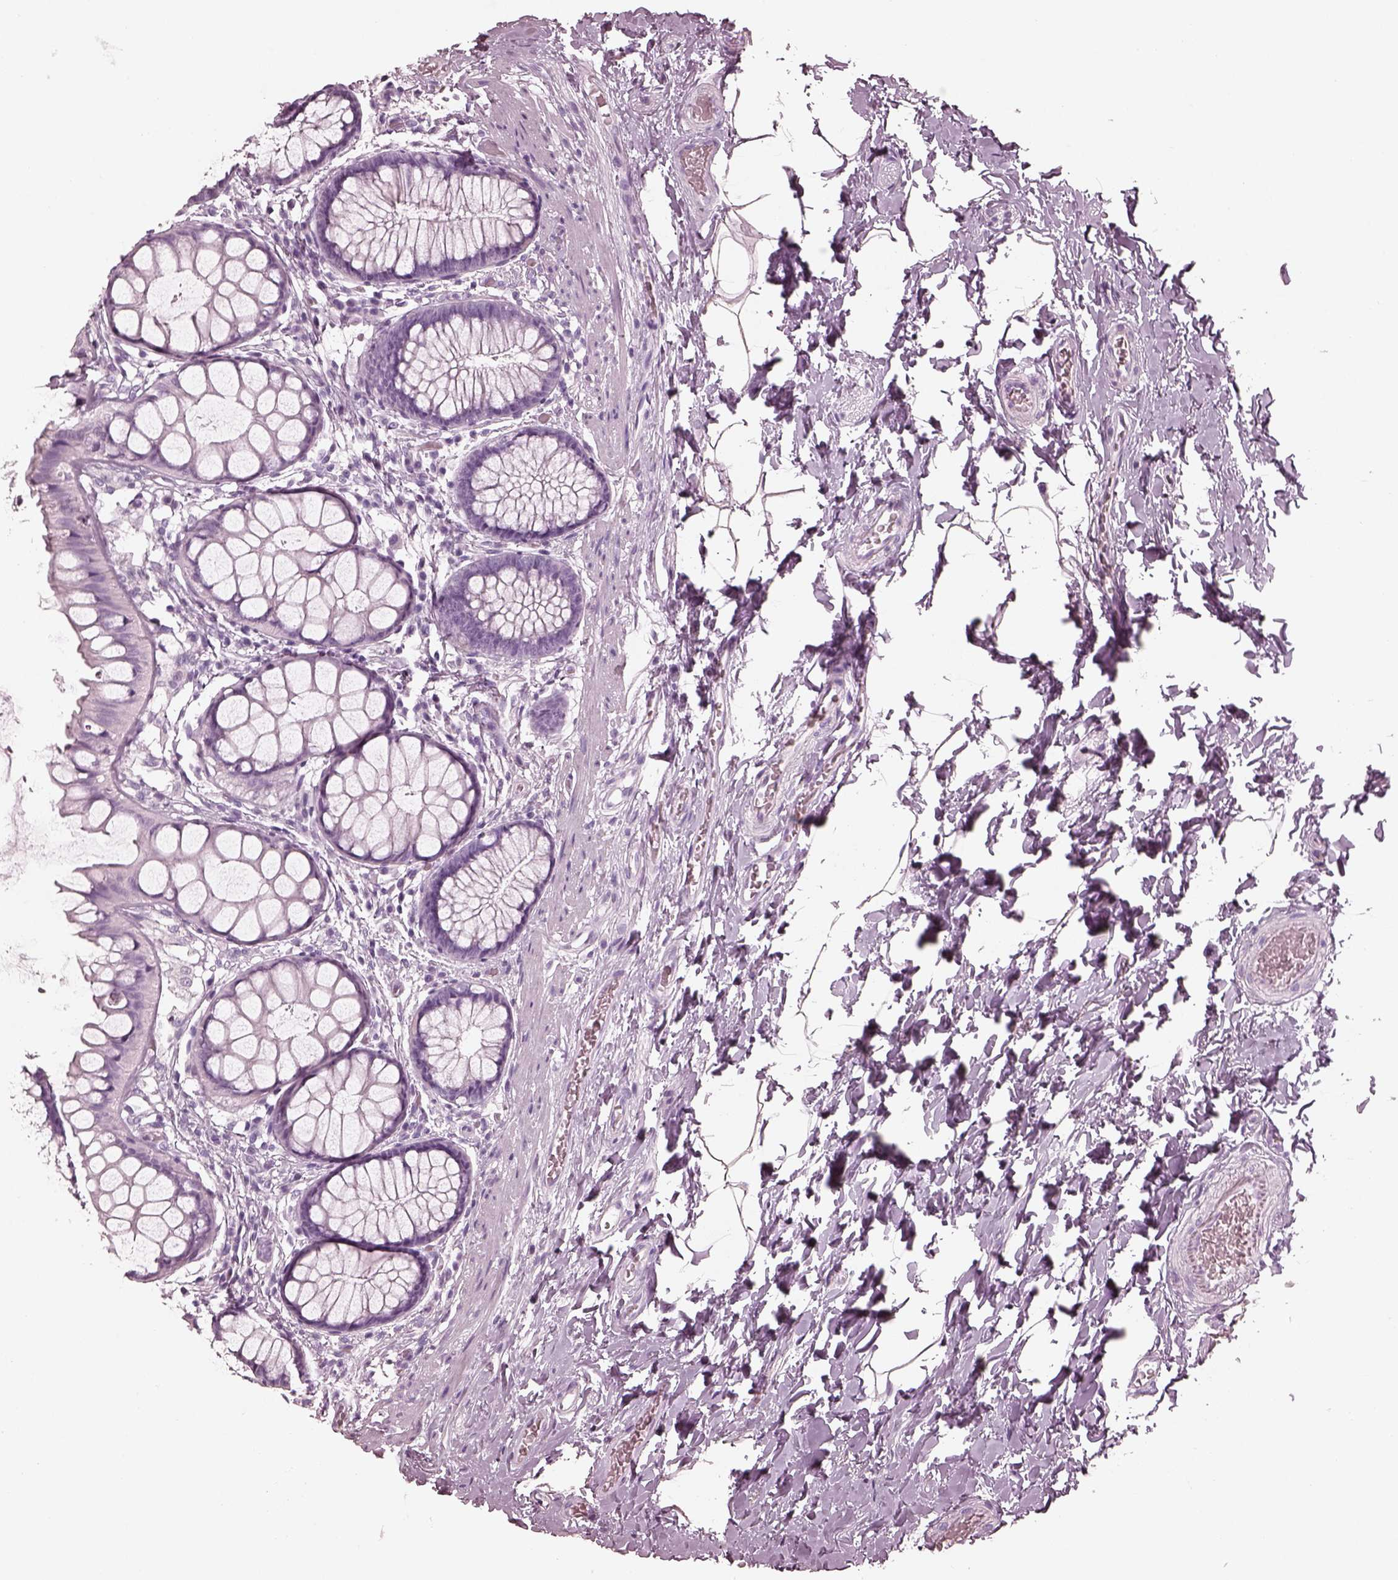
{"staining": {"intensity": "negative", "quantity": "none", "location": "none"}, "tissue": "rectum", "cell_type": "Glandular cells", "image_type": "normal", "snomed": [{"axis": "morphology", "description": "Normal tissue, NOS"}, {"axis": "topography", "description": "Rectum"}], "caption": "Immunohistochemistry (IHC) image of benign rectum: human rectum stained with DAB (3,3'-diaminobenzidine) shows no significant protein expression in glandular cells.", "gene": "FABP9", "patient": {"sex": "female", "age": 62}}